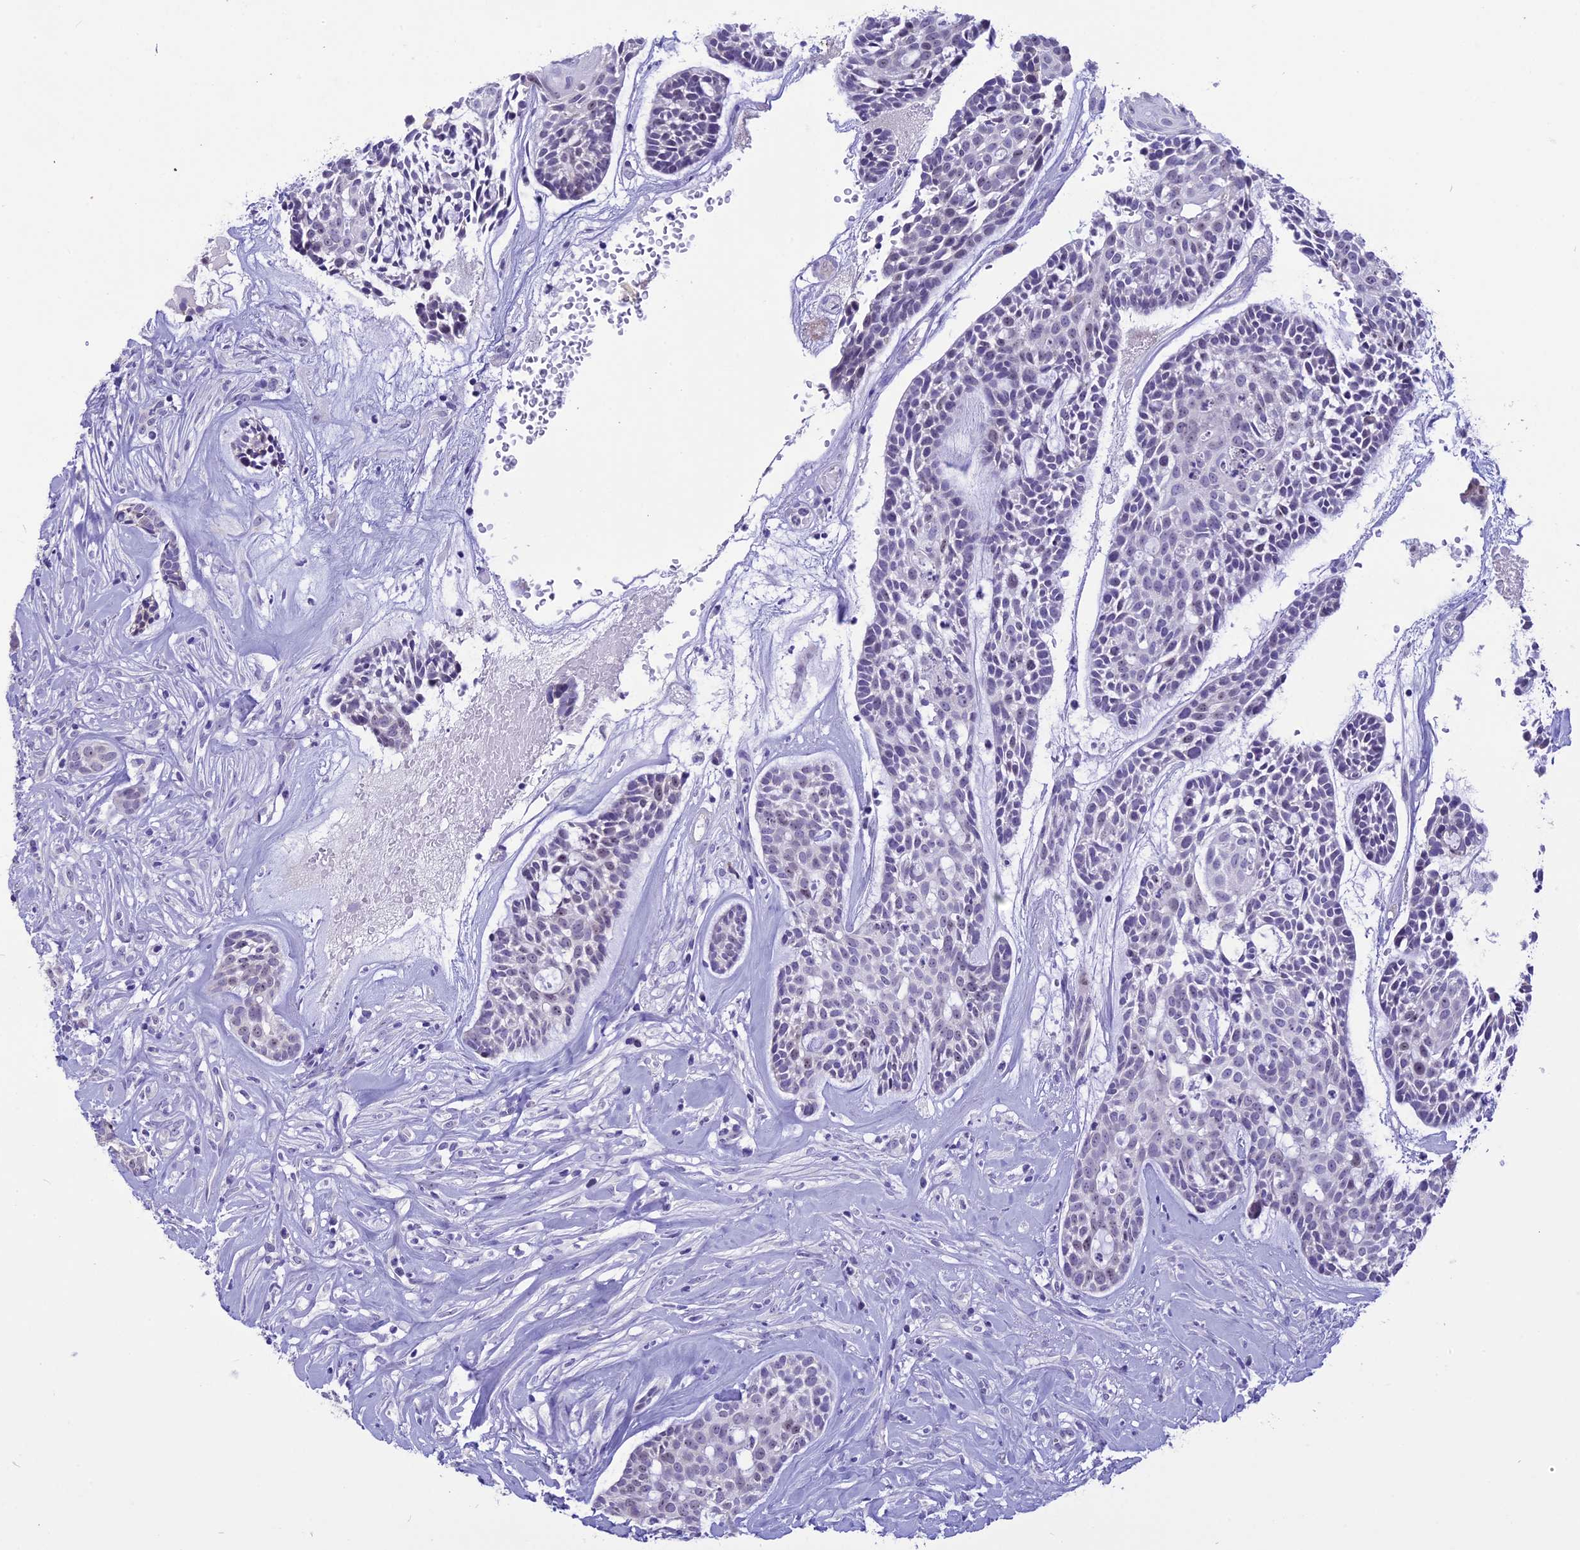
{"staining": {"intensity": "negative", "quantity": "none", "location": "none"}, "tissue": "head and neck cancer", "cell_type": "Tumor cells", "image_type": "cancer", "snomed": [{"axis": "morphology", "description": "Normal tissue, NOS"}, {"axis": "morphology", "description": "Adenocarcinoma, NOS"}, {"axis": "topography", "description": "Subcutis"}, {"axis": "topography", "description": "Nasopharynx"}, {"axis": "topography", "description": "Head-Neck"}], "caption": "The image reveals no significant staining in tumor cells of head and neck adenocarcinoma.", "gene": "CMSS1", "patient": {"sex": "female", "age": 73}}